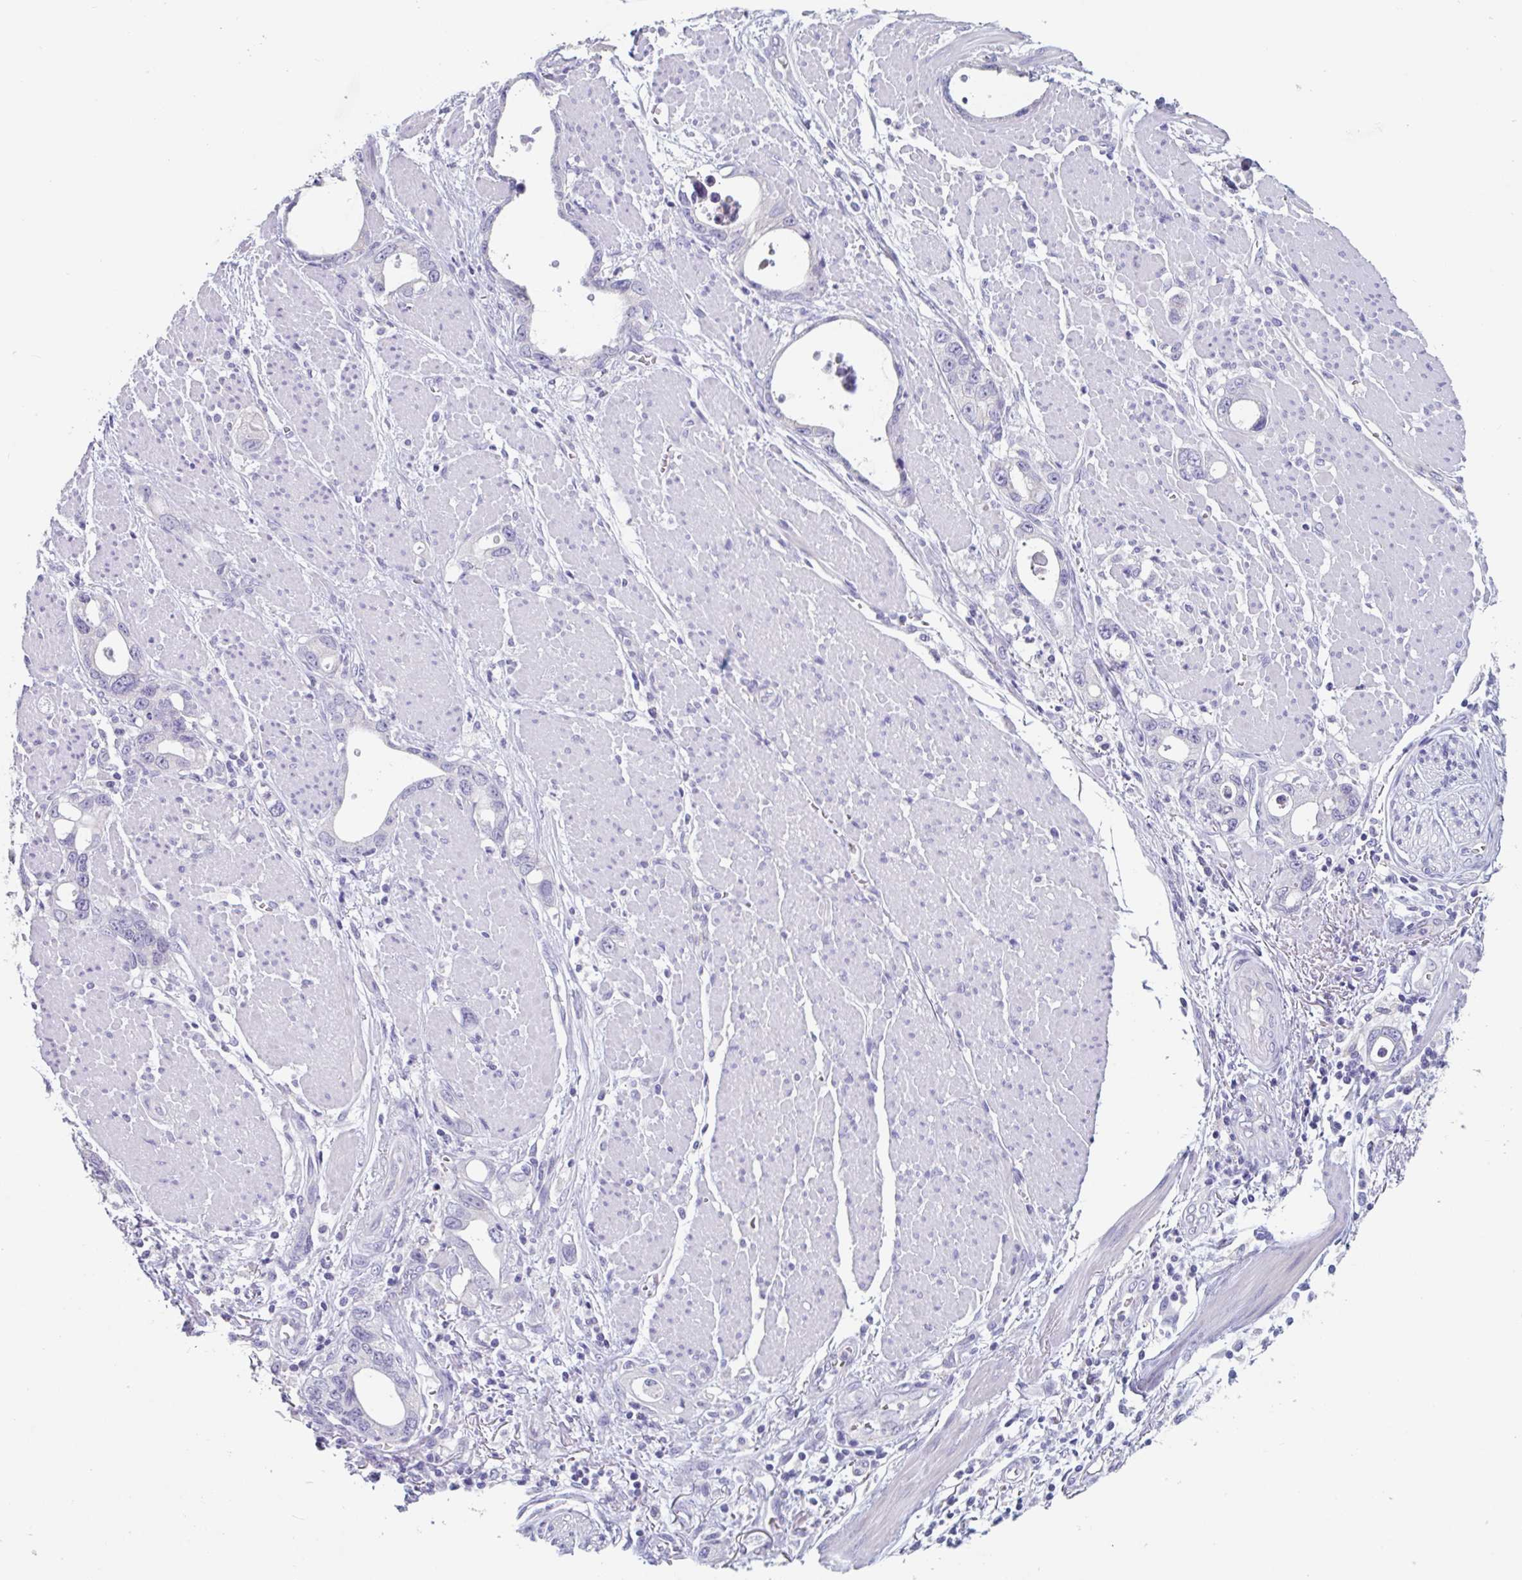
{"staining": {"intensity": "weak", "quantity": "<25%", "location": "cytoplasmic/membranous"}, "tissue": "stomach cancer", "cell_type": "Tumor cells", "image_type": "cancer", "snomed": [{"axis": "morphology", "description": "Adenocarcinoma, NOS"}, {"axis": "topography", "description": "Stomach, upper"}], "caption": "This photomicrograph is of stomach cancer stained with immunohistochemistry to label a protein in brown with the nuclei are counter-stained blue. There is no expression in tumor cells.", "gene": "ABHD16A", "patient": {"sex": "male", "age": 74}}